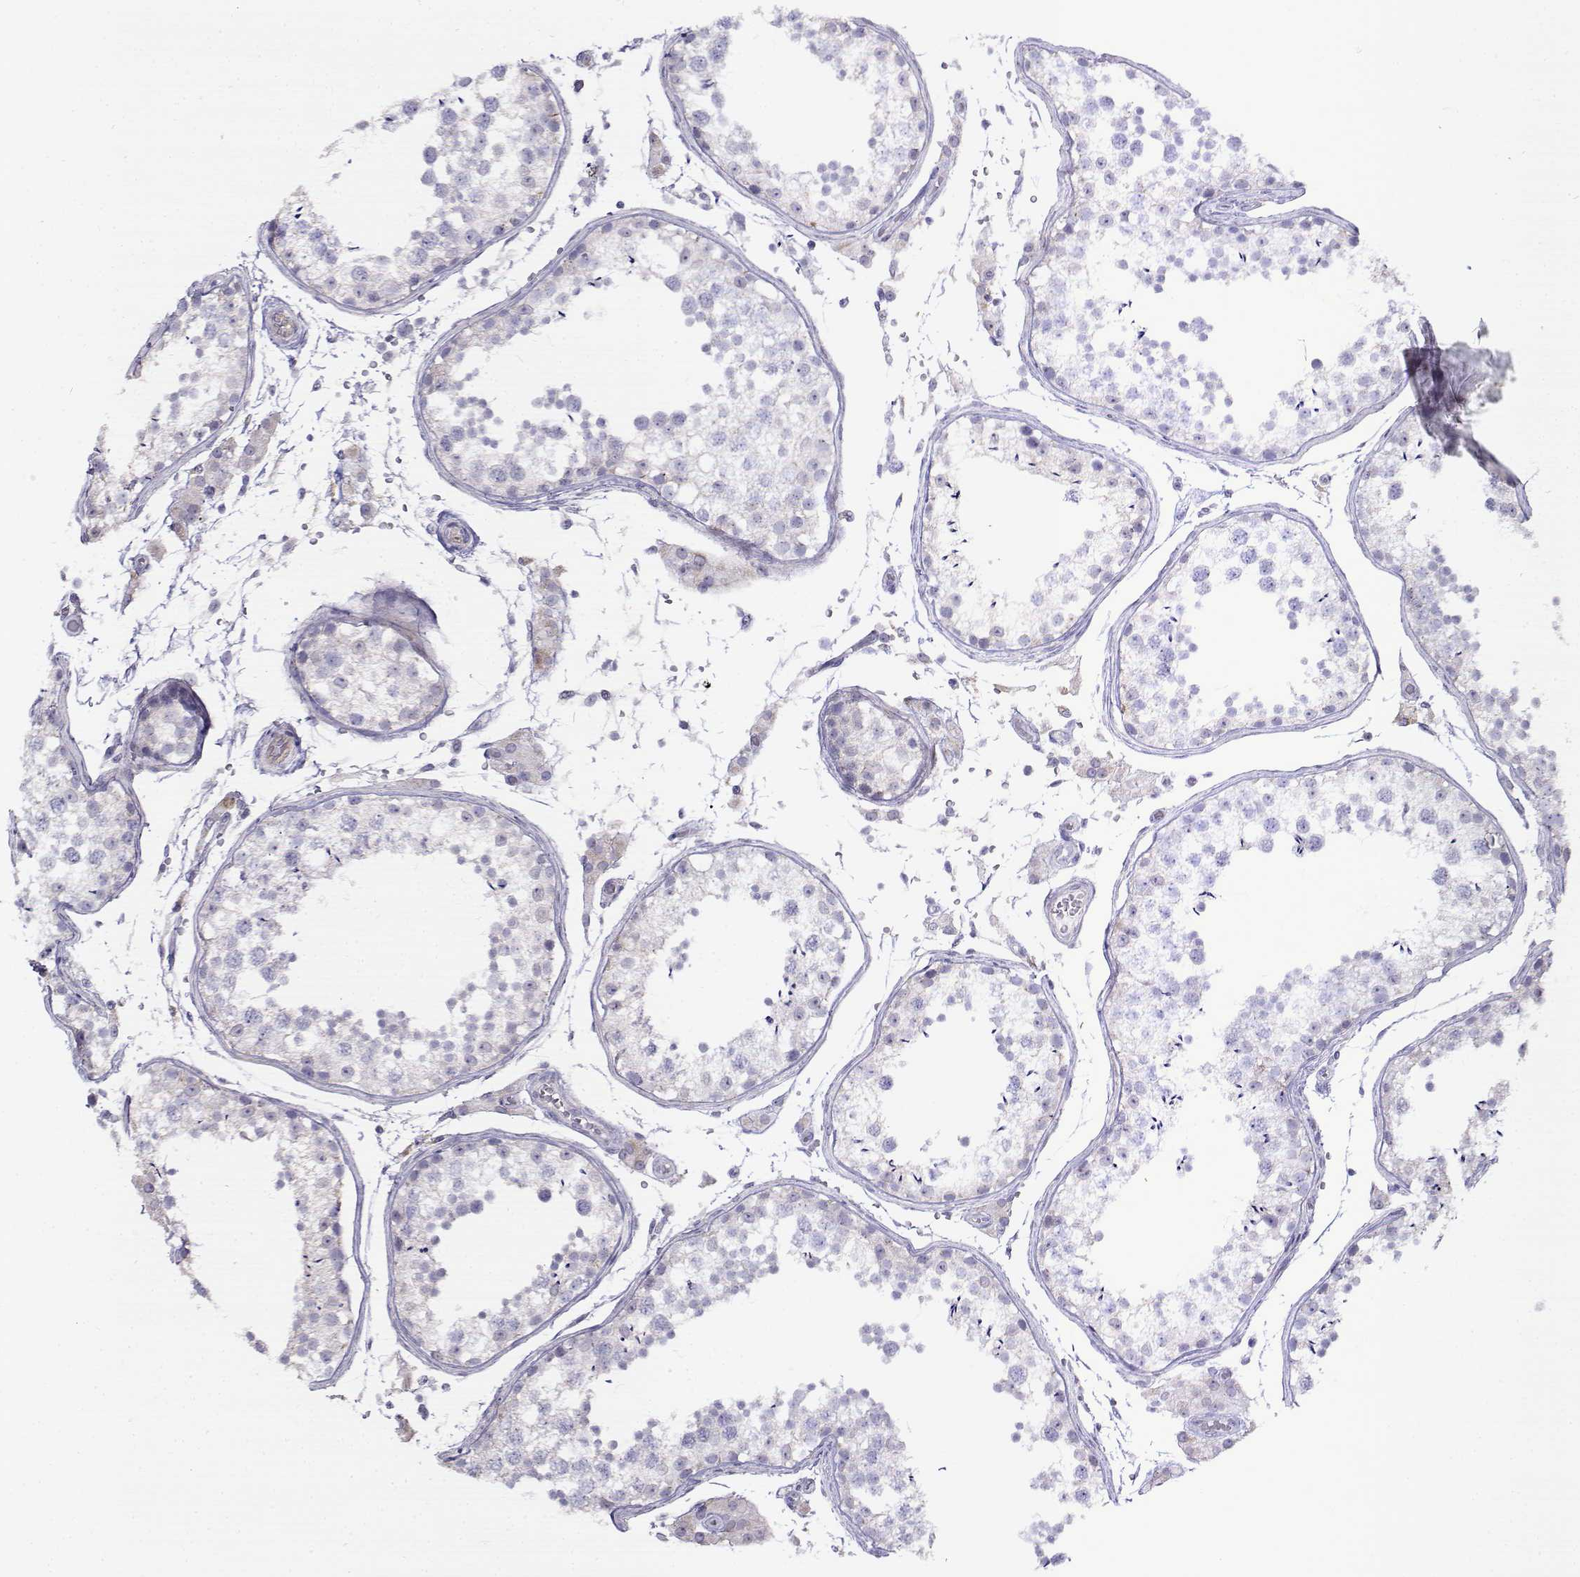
{"staining": {"intensity": "negative", "quantity": "none", "location": "none"}, "tissue": "testis", "cell_type": "Cells in seminiferous ducts", "image_type": "normal", "snomed": [{"axis": "morphology", "description": "Normal tissue, NOS"}, {"axis": "topography", "description": "Testis"}], "caption": "This is an immunohistochemistry image of unremarkable human testis. There is no expression in cells in seminiferous ducts.", "gene": "NOS1AP", "patient": {"sex": "male", "age": 29}}